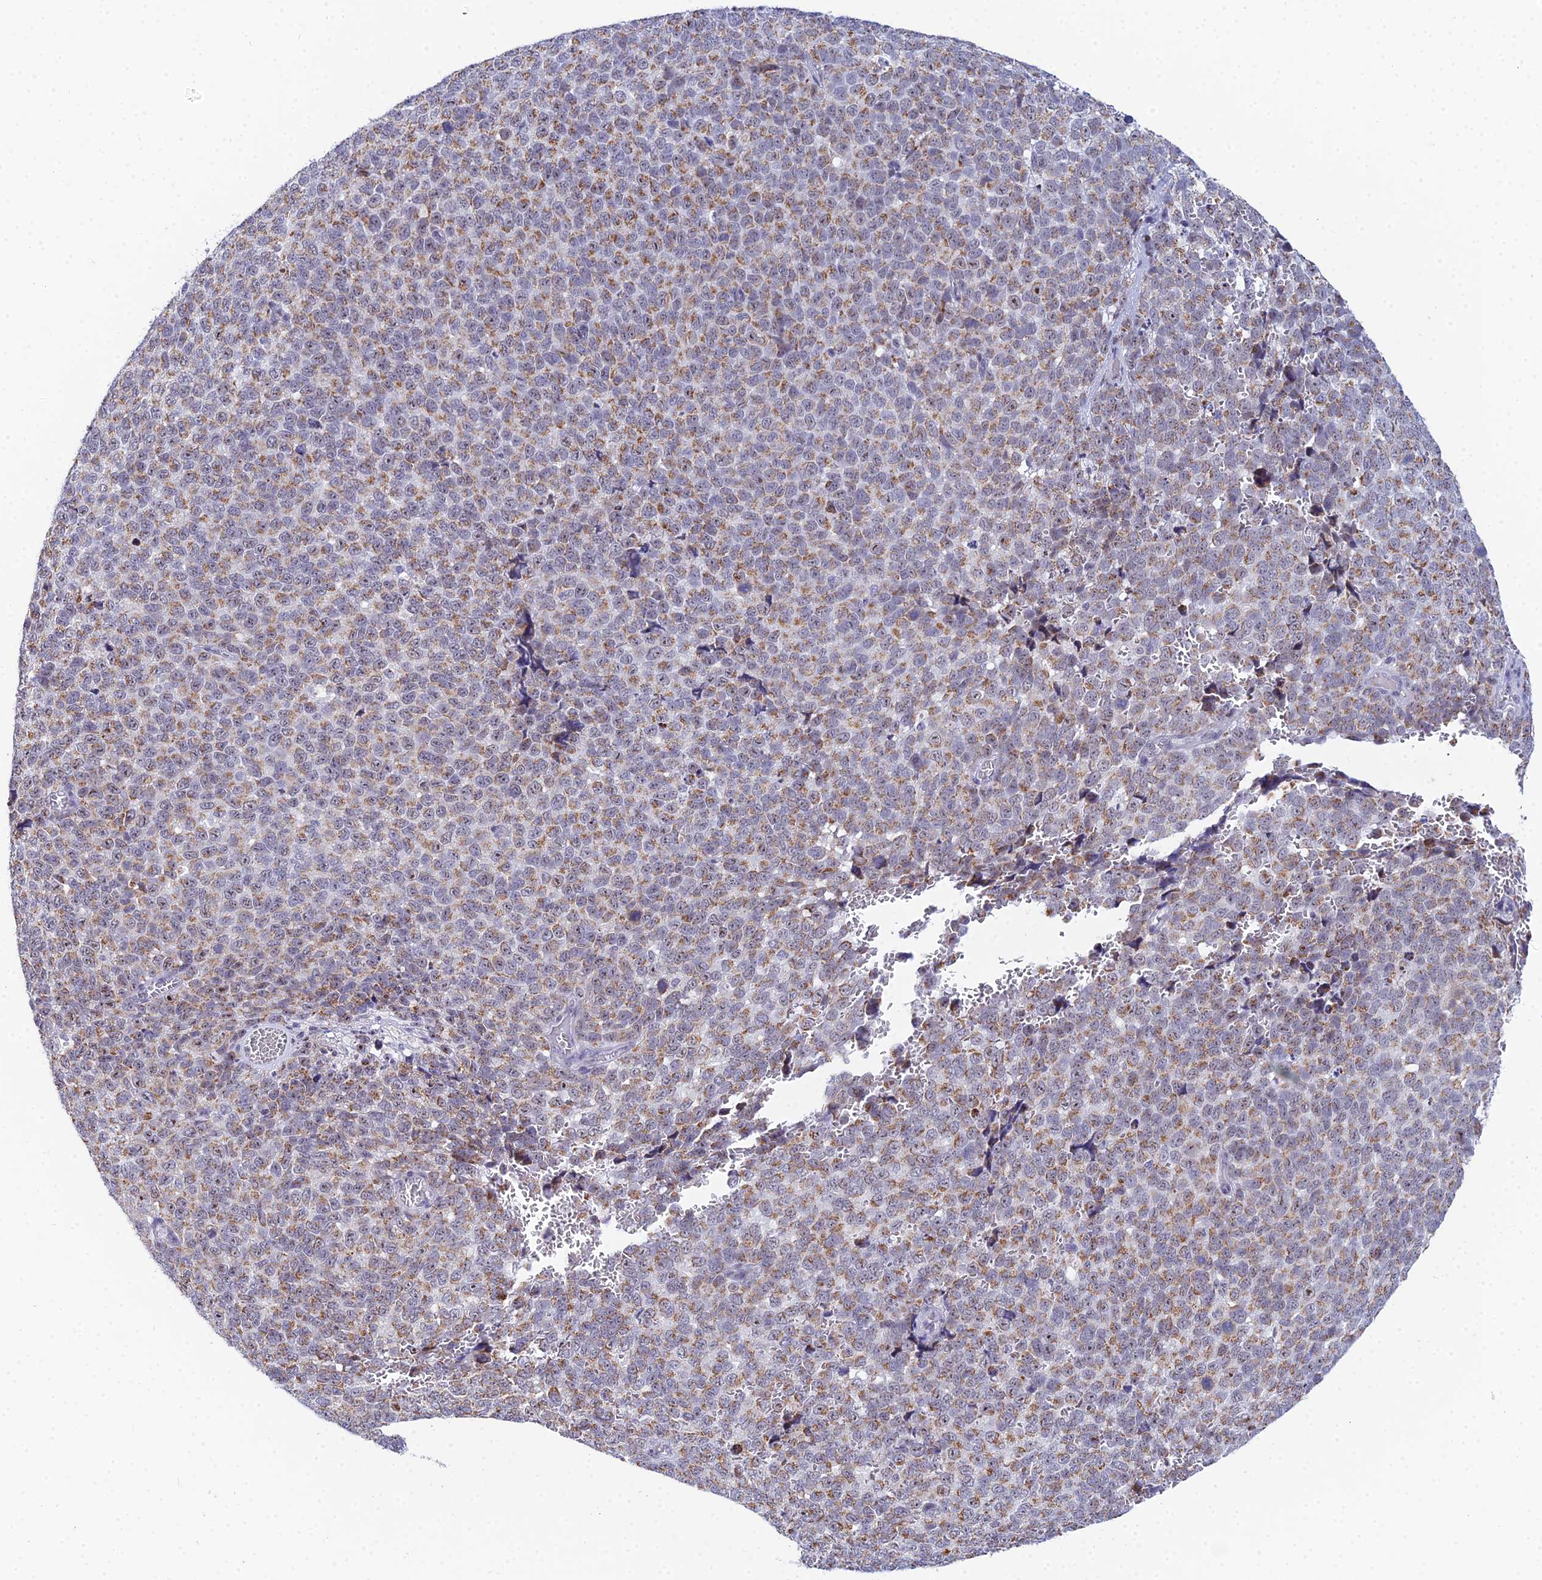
{"staining": {"intensity": "moderate", "quantity": ">75%", "location": "cytoplasmic/membranous"}, "tissue": "melanoma", "cell_type": "Tumor cells", "image_type": "cancer", "snomed": [{"axis": "morphology", "description": "Malignant melanoma, NOS"}, {"axis": "topography", "description": "Nose, NOS"}], "caption": "A brown stain labels moderate cytoplasmic/membranous staining of a protein in malignant melanoma tumor cells.", "gene": "PLPP4", "patient": {"sex": "female", "age": 48}}